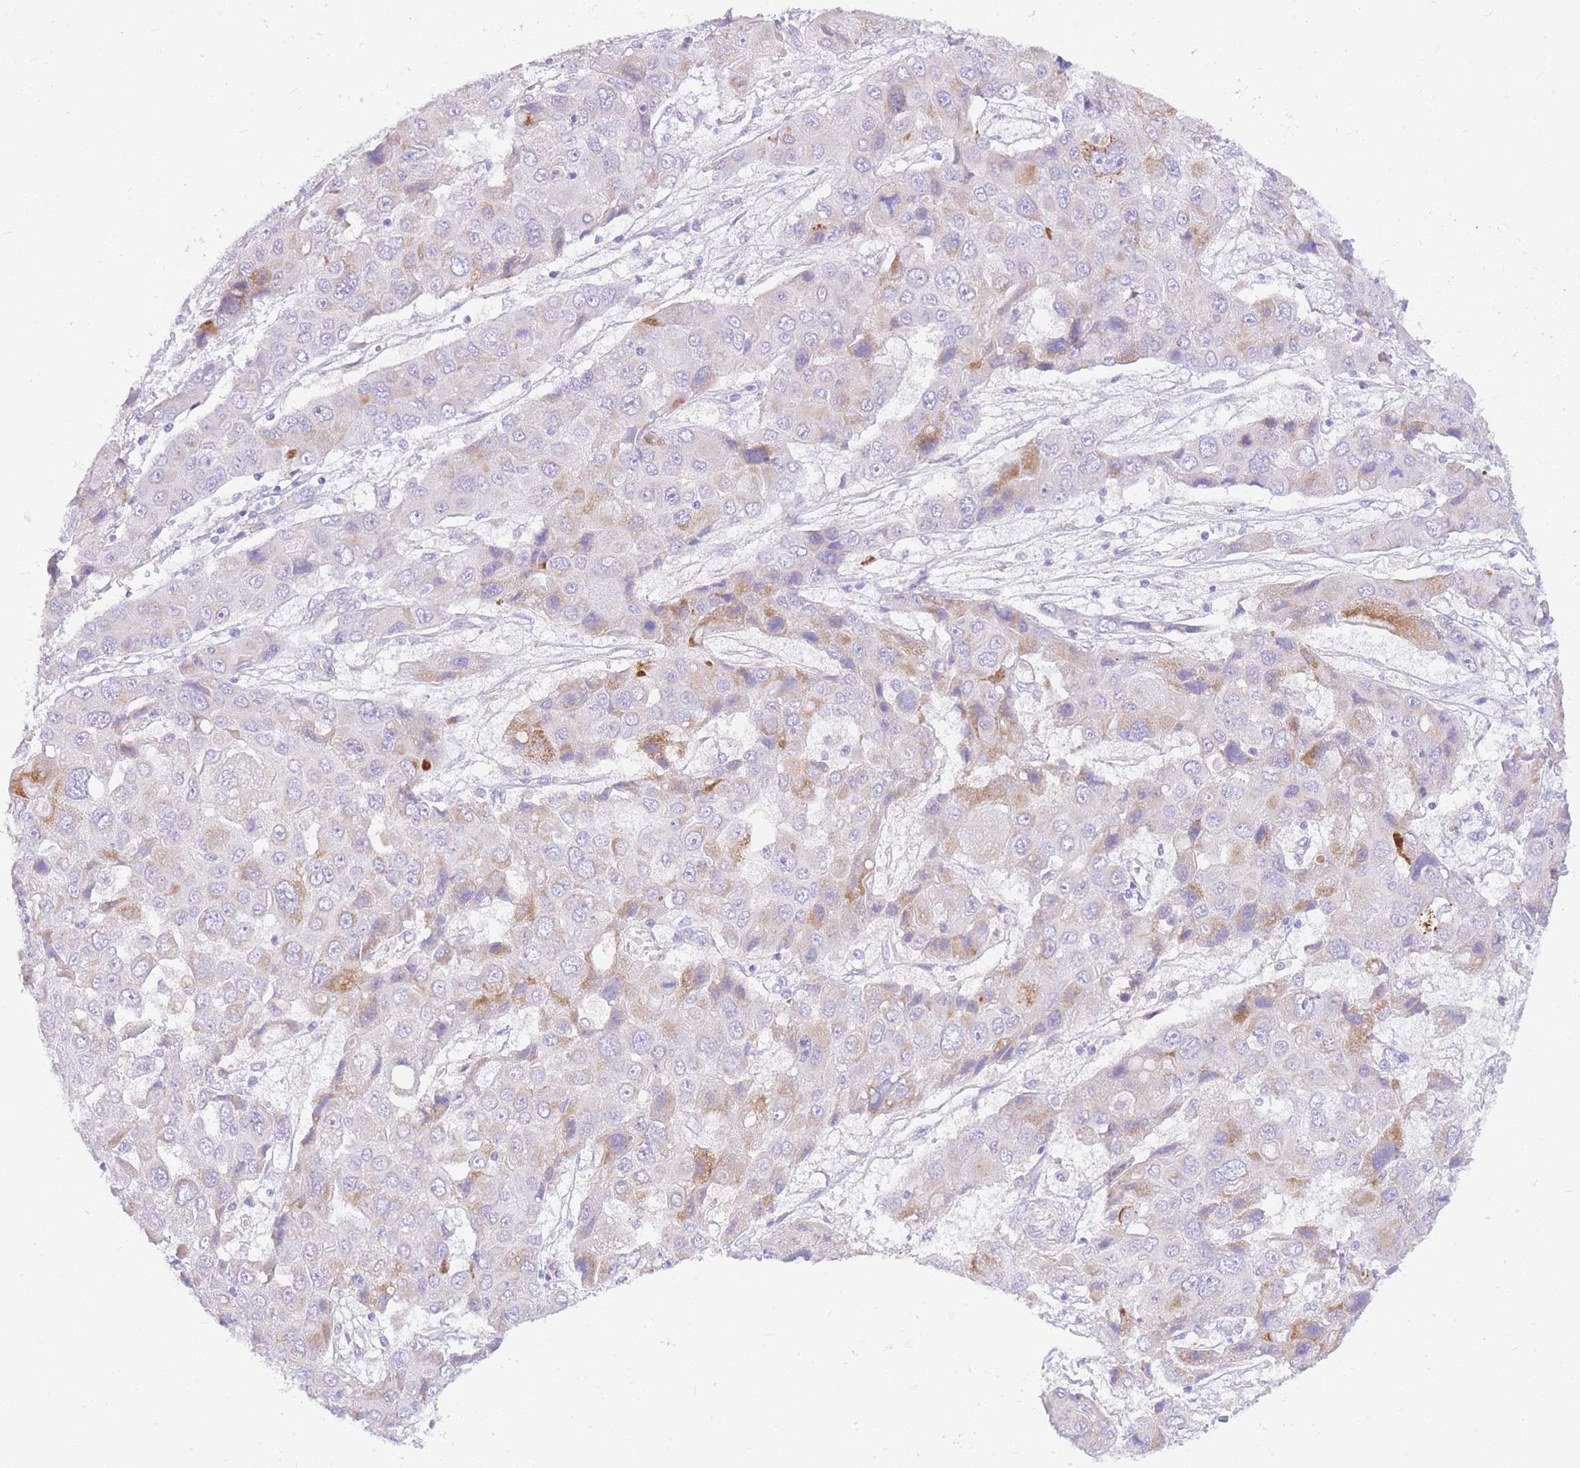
{"staining": {"intensity": "moderate", "quantity": "<25%", "location": "cytoplasmic/membranous"}, "tissue": "liver cancer", "cell_type": "Tumor cells", "image_type": "cancer", "snomed": [{"axis": "morphology", "description": "Cholangiocarcinoma"}, {"axis": "topography", "description": "Liver"}], "caption": "Liver cancer stained for a protein demonstrates moderate cytoplasmic/membranous positivity in tumor cells.", "gene": "UPK1A", "patient": {"sex": "male", "age": 67}}